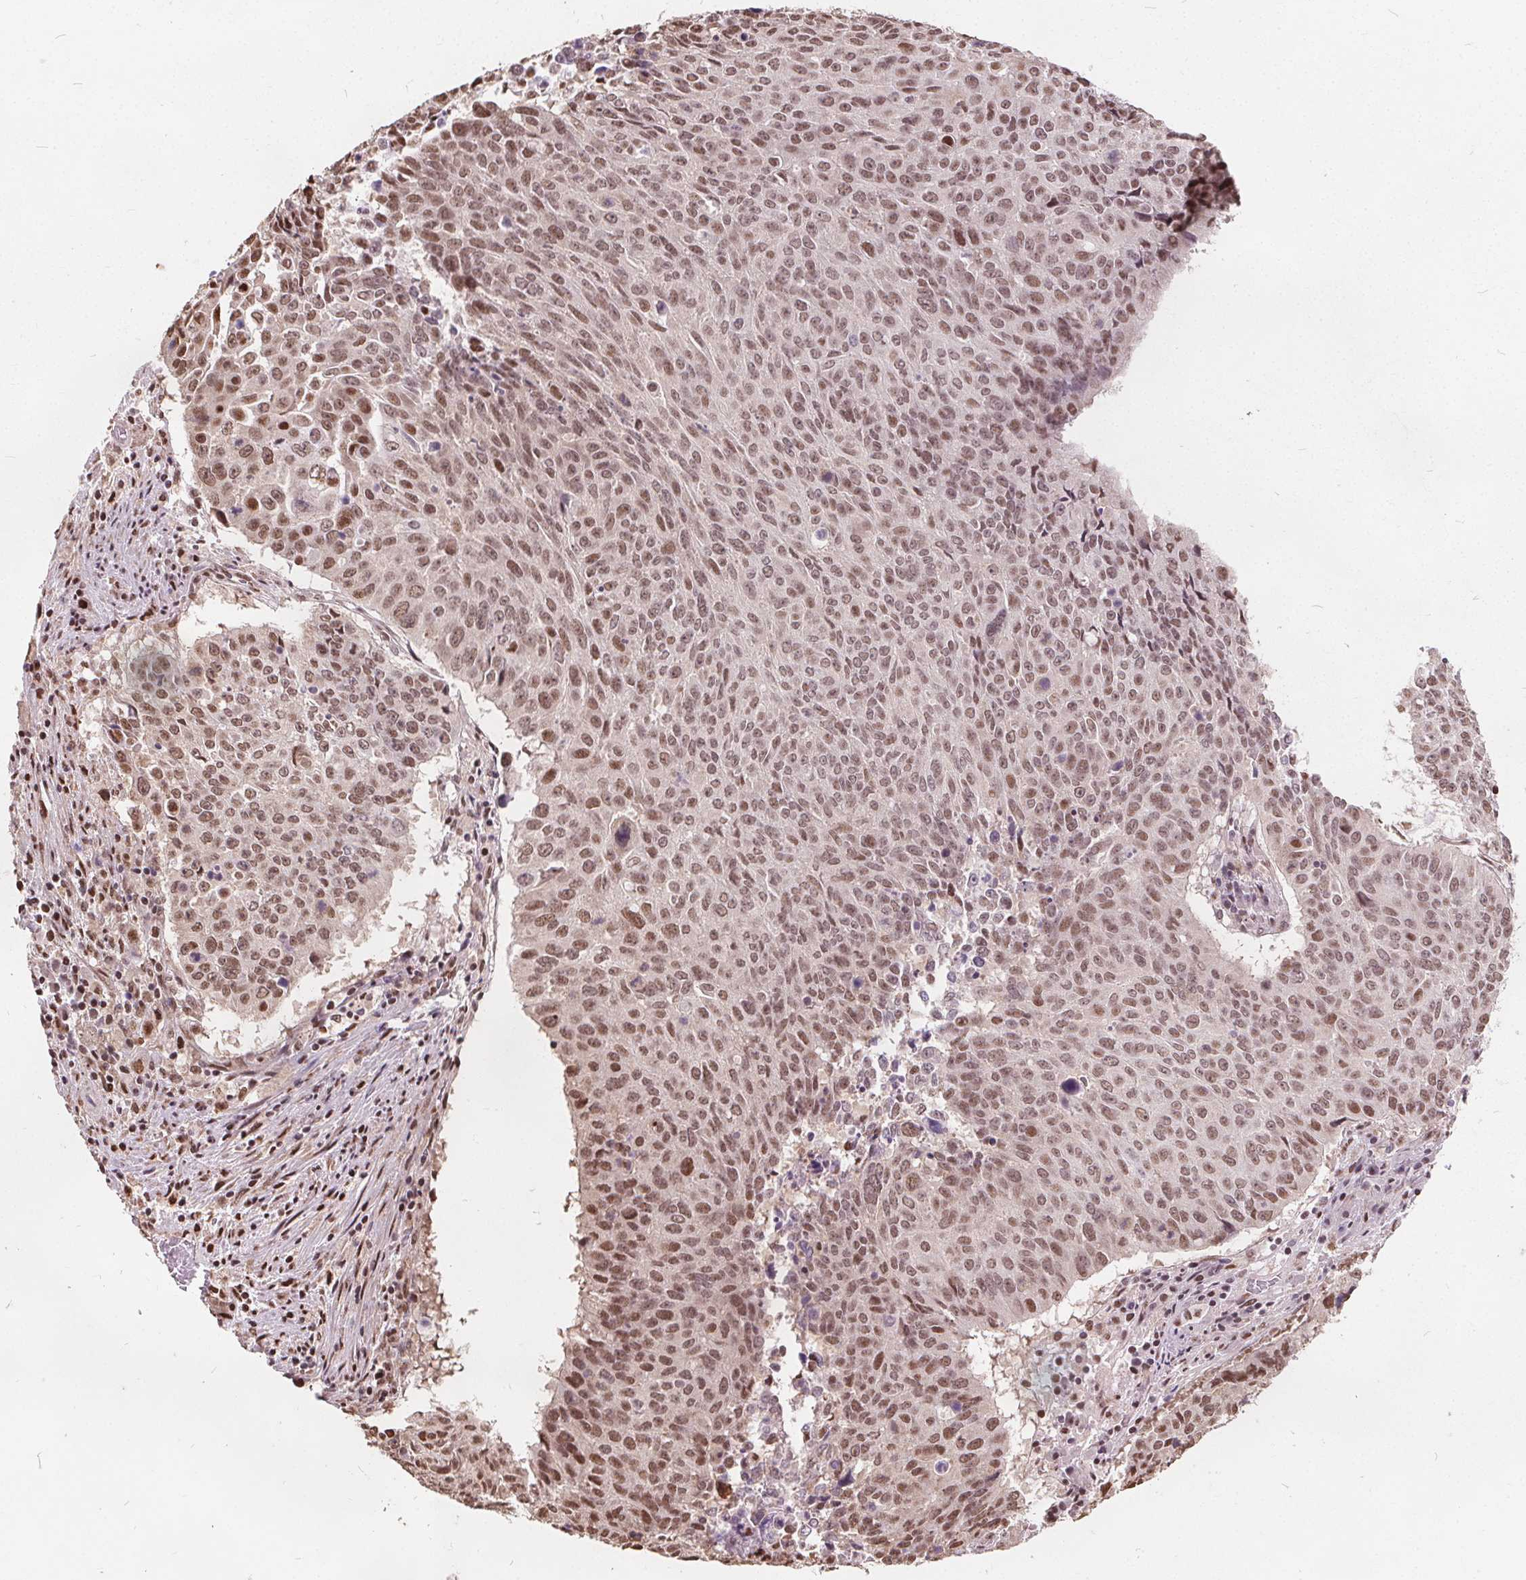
{"staining": {"intensity": "moderate", "quantity": ">75%", "location": "nuclear"}, "tissue": "lung cancer", "cell_type": "Tumor cells", "image_type": "cancer", "snomed": [{"axis": "morphology", "description": "Normal tissue, NOS"}, {"axis": "morphology", "description": "Squamous cell carcinoma, NOS"}, {"axis": "topography", "description": "Bronchus"}, {"axis": "topography", "description": "Lung"}], "caption": "Protein staining of lung cancer tissue reveals moderate nuclear staining in approximately >75% of tumor cells.", "gene": "ISLR2", "patient": {"sex": "male", "age": 64}}